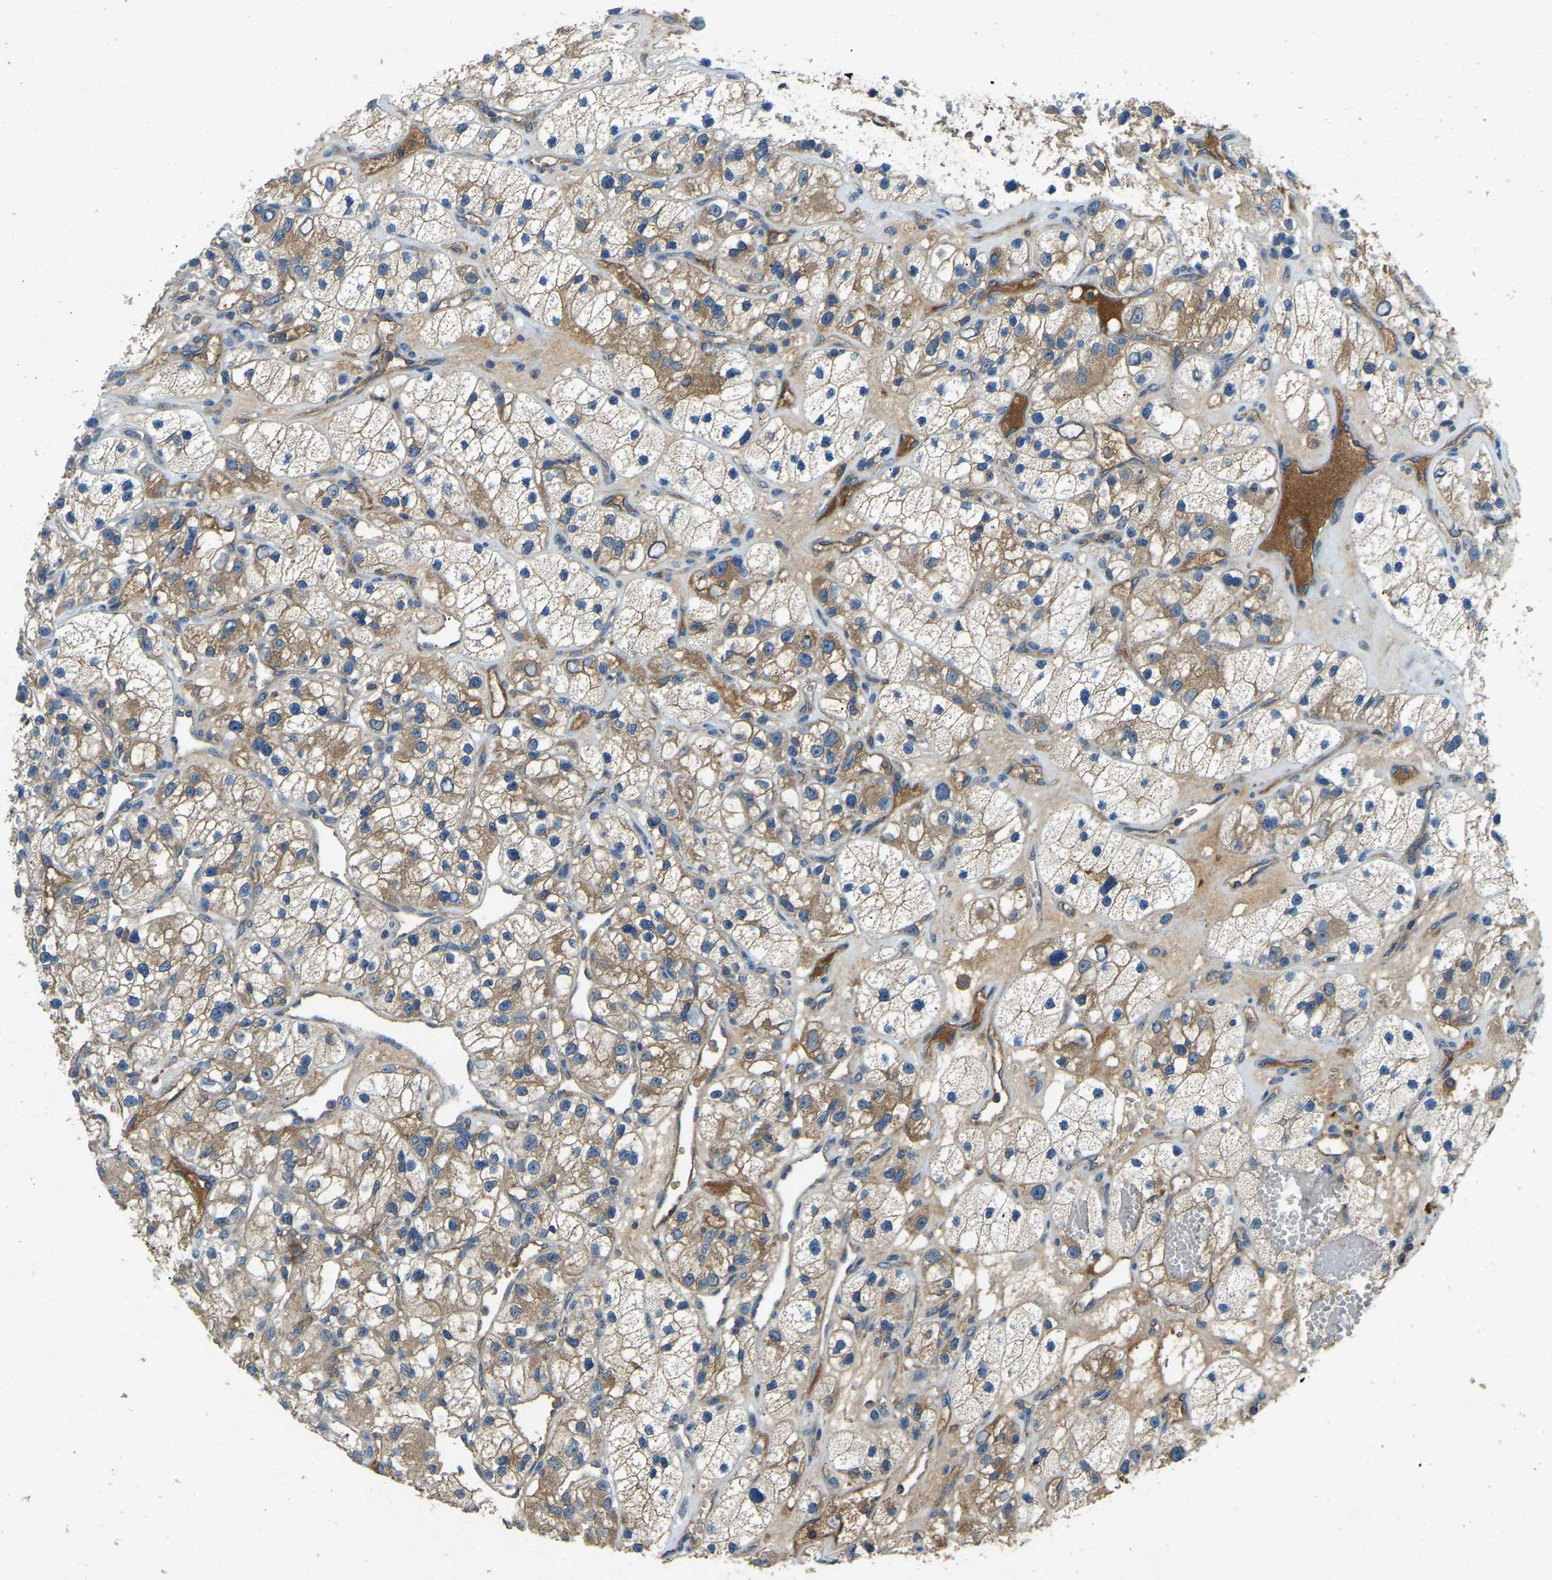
{"staining": {"intensity": "moderate", "quantity": ">75%", "location": "cytoplasmic/membranous"}, "tissue": "renal cancer", "cell_type": "Tumor cells", "image_type": "cancer", "snomed": [{"axis": "morphology", "description": "Adenocarcinoma, NOS"}, {"axis": "topography", "description": "Kidney"}], "caption": "Human renal adenocarcinoma stained with a brown dye reveals moderate cytoplasmic/membranous positive staining in about >75% of tumor cells.", "gene": "ATP8B1", "patient": {"sex": "female", "age": 57}}